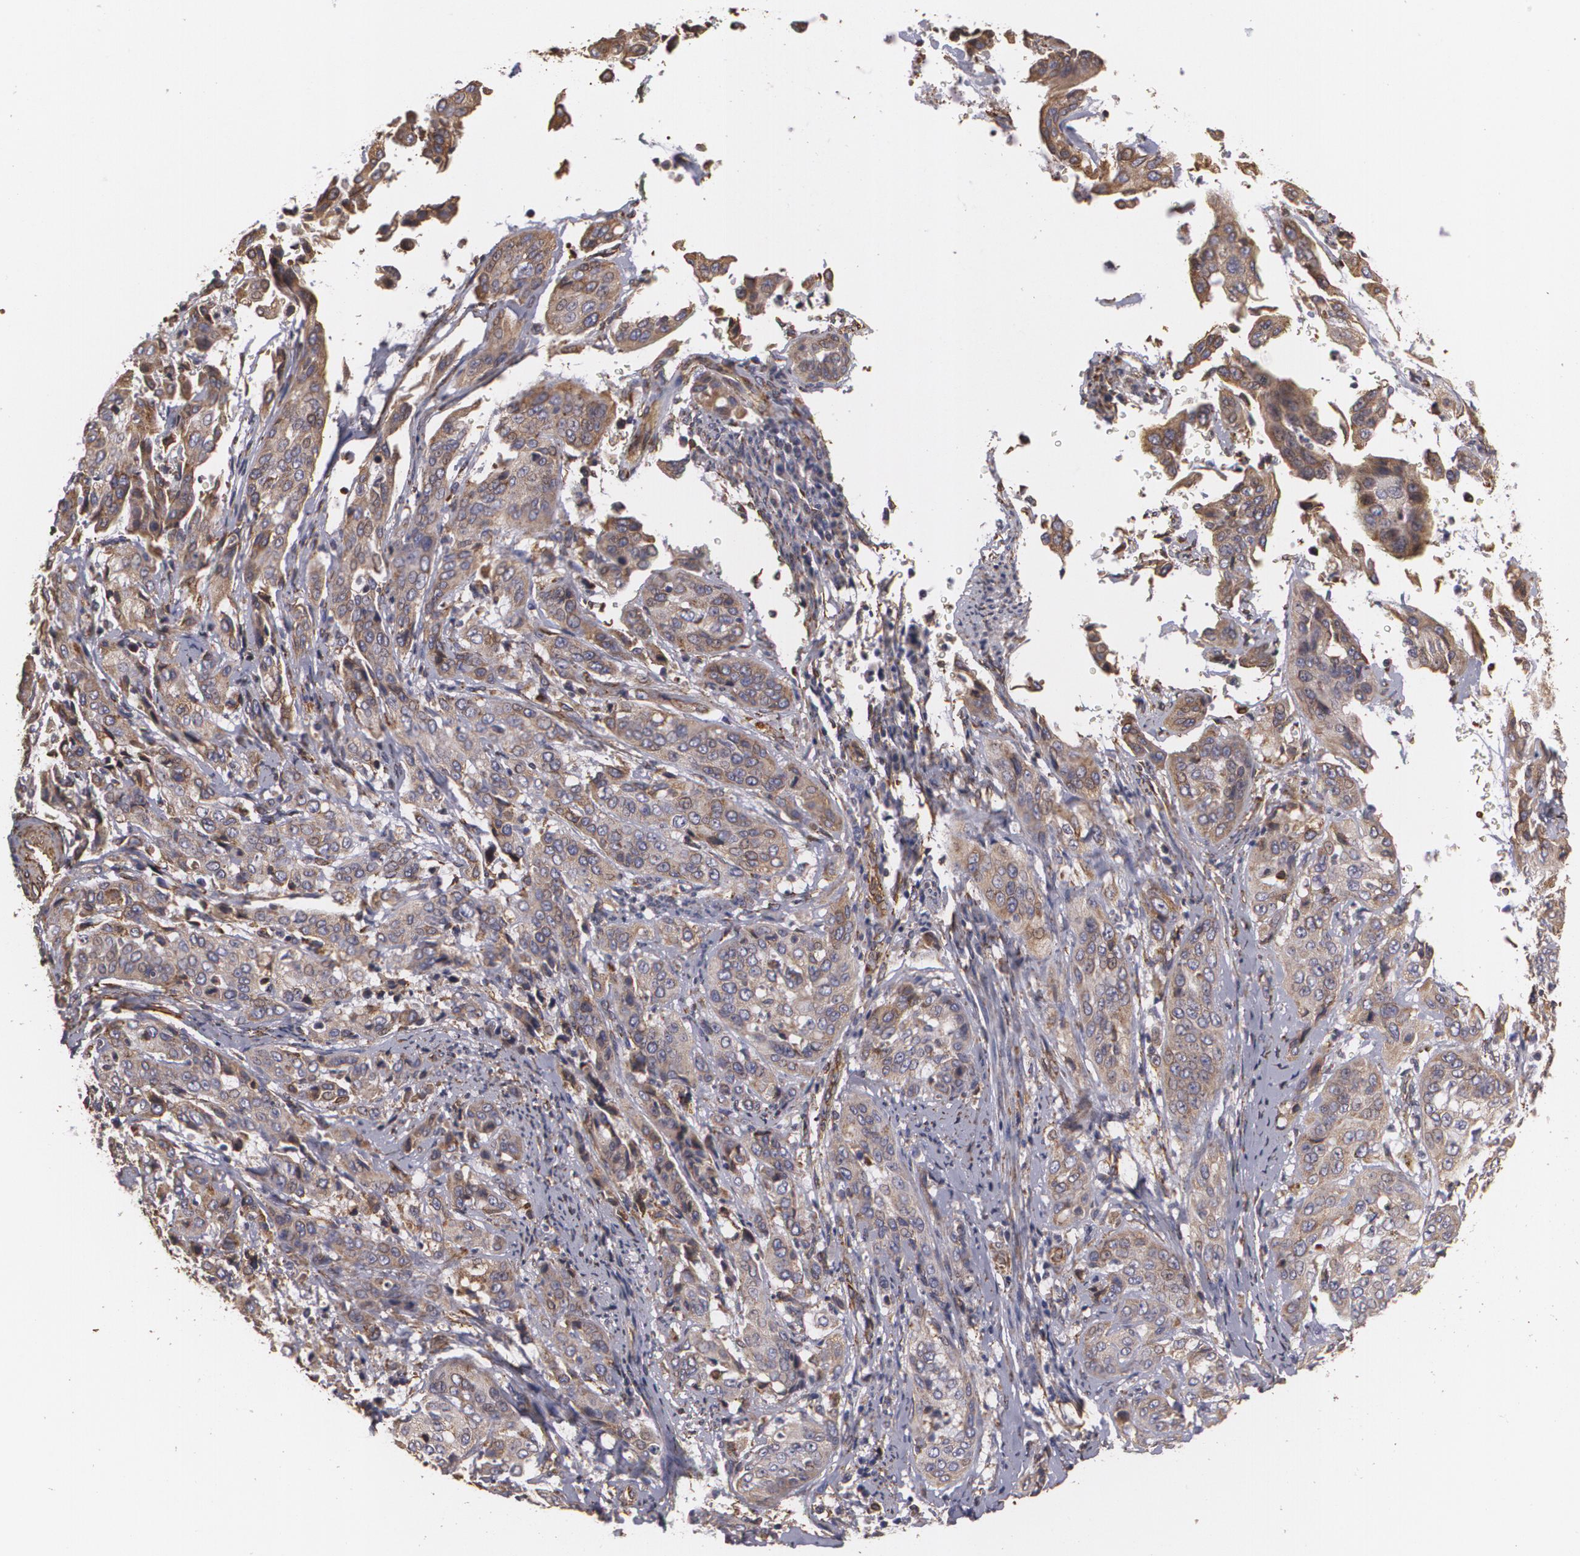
{"staining": {"intensity": "weak", "quantity": ">75%", "location": "cytoplasmic/membranous"}, "tissue": "cervical cancer", "cell_type": "Tumor cells", "image_type": "cancer", "snomed": [{"axis": "morphology", "description": "Squamous cell carcinoma, NOS"}, {"axis": "topography", "description": "Cervix"}], "caption": "Immunohistochemical staining of human cervical cancer (squamous cell carcinoma) displays low levels of weak cytoplasmic/membranous positivity in about >75% of tumor cells. (Stains: DAB (3,3'-diaminobenzidine) in brown, nuclei in blue, Microscopy: brightfield microscopy at high magnification).", "gene": "CYB5R3", "patient": {"sex": "female", "age": 41}}